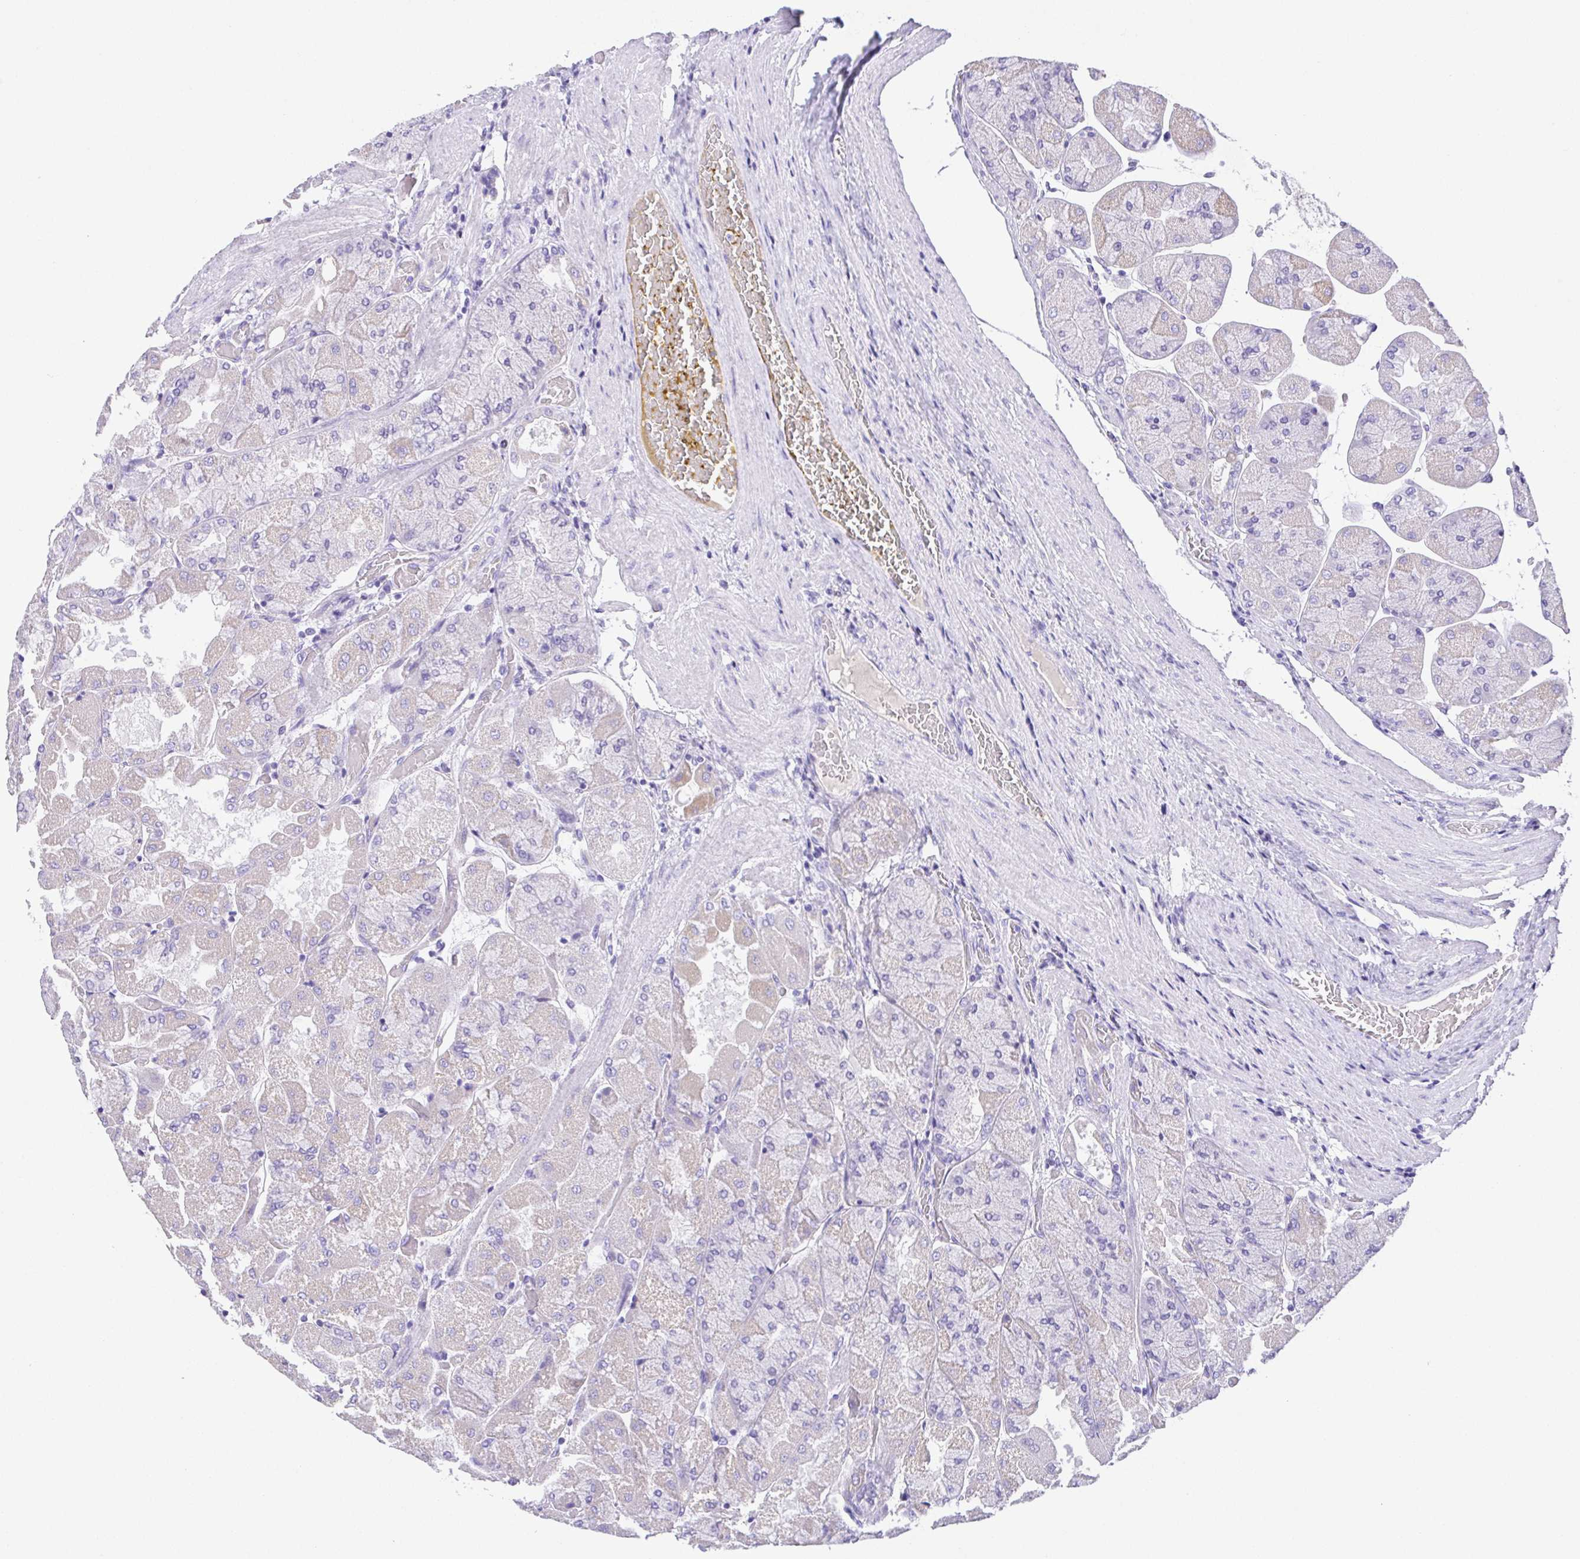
{"staining": {"intensity": "negative", "quantity": "none", "location": "none"}, "tissue": "stomach", "cell_type": "Glandular cells", "image_type": "normal", "snomed": [{"axis": "morphology", "description": "Normal tissue, NOS"}, {"axis": "topography", "description": "Stomach"}], "caption": "This is a micrograph of immunohistochemistry (IHC) staining of benign stomach, which shows no positivity in glandular cells.", "gene": "SPATA4", "patient": {"sex": "female", "age": 61}}